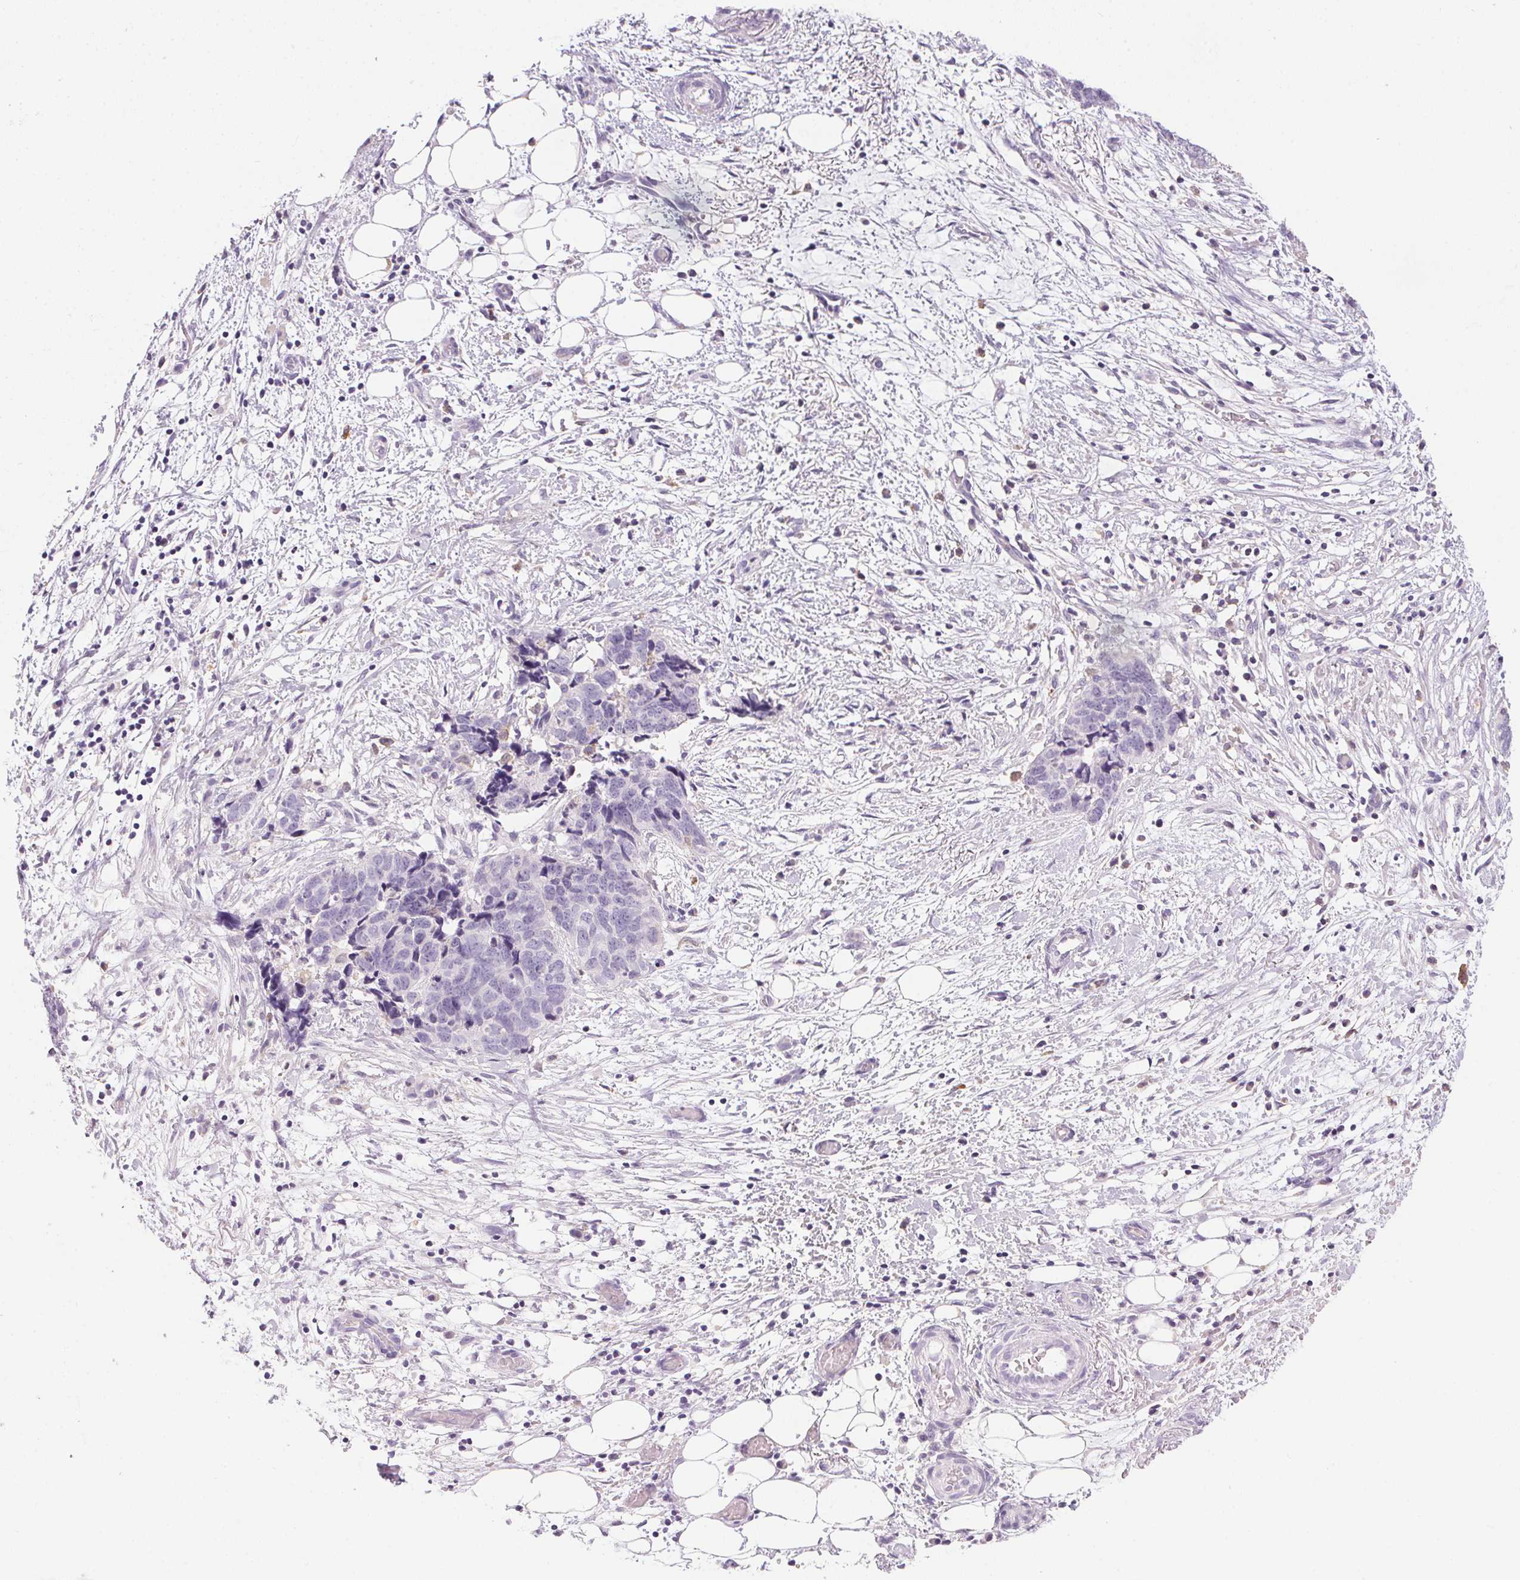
{"staining": {"intensity": "negative", "quantity": "none", "location": "none"}, "tissue": "ovarian cancer", "cell_type": "Tumor cells", "image_type": "cancer", "snomed": [{"axis": "morphology", "description": "Cystadenocarcinoma, serous, NOS"}, {"axis": "topography", "description": "Ovary"}], "caption": "High magnification brightfield microscopy of serous cystadenocarcinoma (ovarian) stained with DAB (brown) and counterstained with hematoxylin (blue): tumor cells show no significant staining. (Brightfield microscopy of DAB (3,3'-diaminobenzidine) IHC at high magnification).", "gene": "ECPAS", "patient": {"sex": "female", "age": 69}}